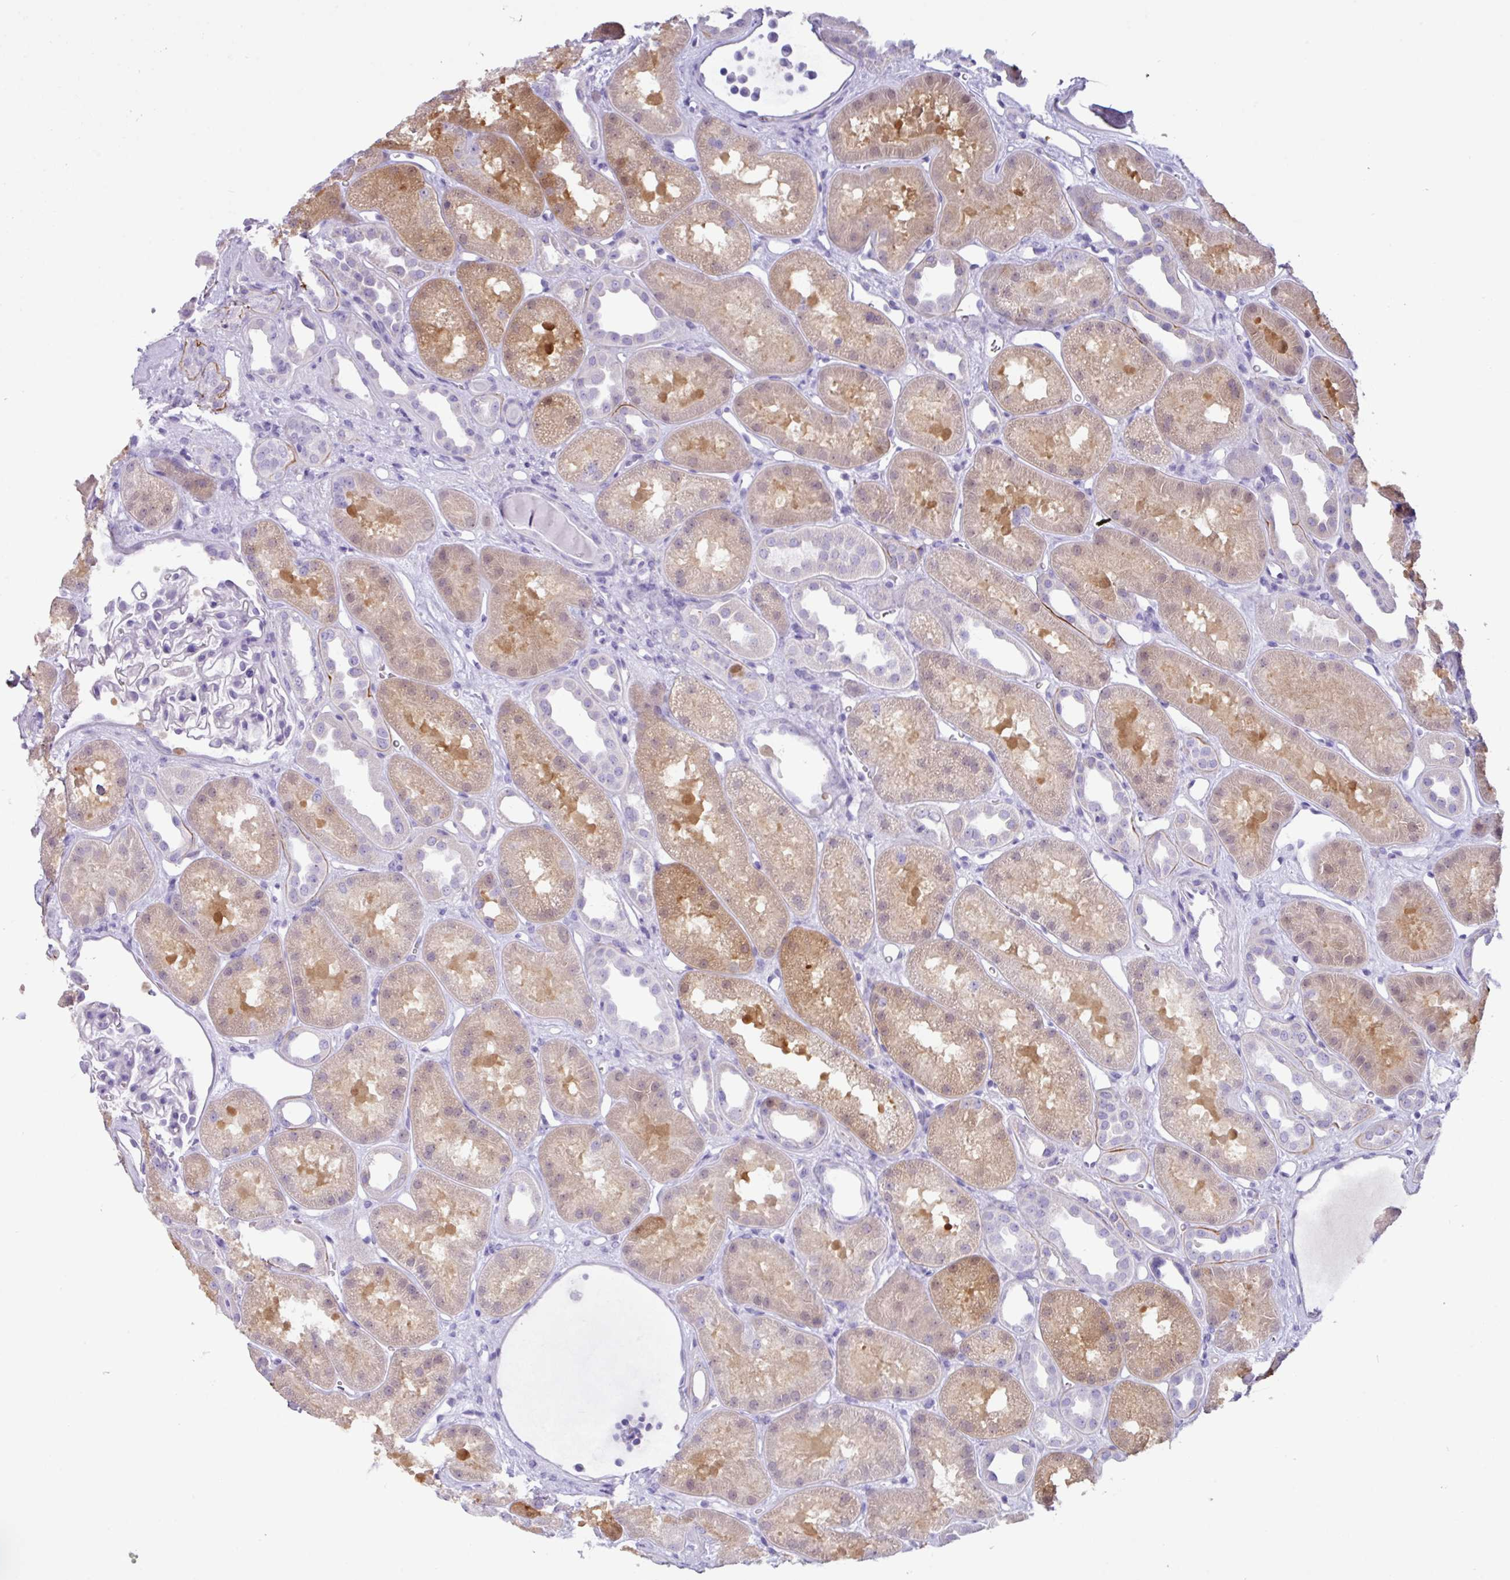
{"staining": {"intensity": "negative", "quantity": "none", "location": "none"}, "tissue": "kidney", "cell_type": "Cells in glomeruli", "image_type": "normal", "snomed": [{"axis": "morphology", "description": "Normal tissue, NOS"}, {"axis": "topography", "description": "Kidney"}], "caption": "Immunohistochemistry of benign kidney displays no staining in cells in glomeruli.", "gene": "ZNF524", "patient": {"sex": "male", "age": 61}}